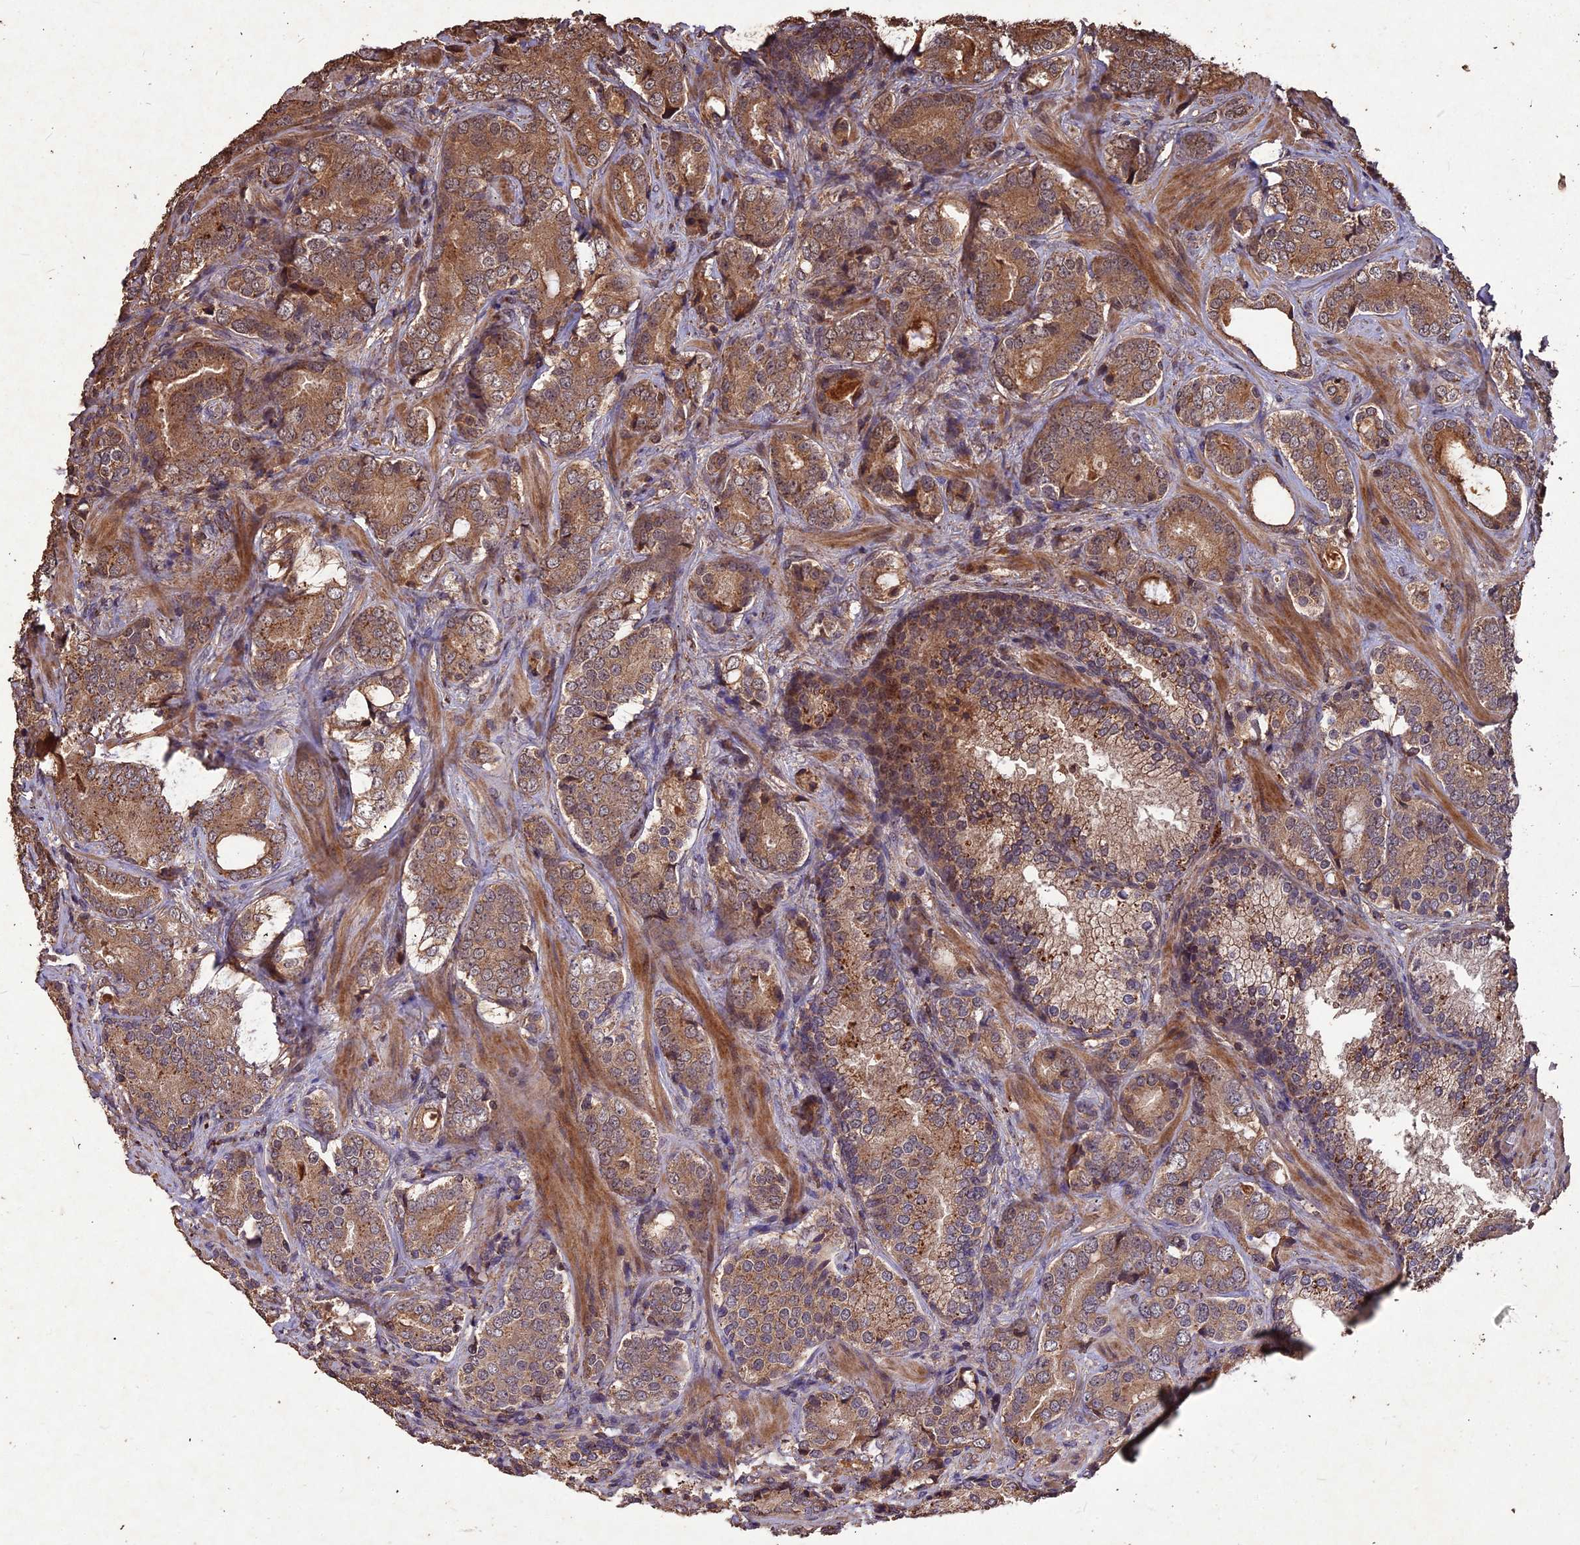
{"staining": {"intensity": "moderate", "quantity": ">75%", "location": "cytoplasmic/membranous"}, "tissue": "prostate cancer", "cell_type": "Tumor cells", "image_type": "cancer", "snomed": [{"axis": "morphology", "description": "Adenocarcinoma, Low grade"}, {"axis": "topography", "description": "Prostate"}], "caption": "The immunohistochemical stain highlights moderate cytoplasmic/membranous staining in tumor cells of prostate cancer tissue.", "gene": "SYMPK", "patient": {"sex": "male", "age": 58}}